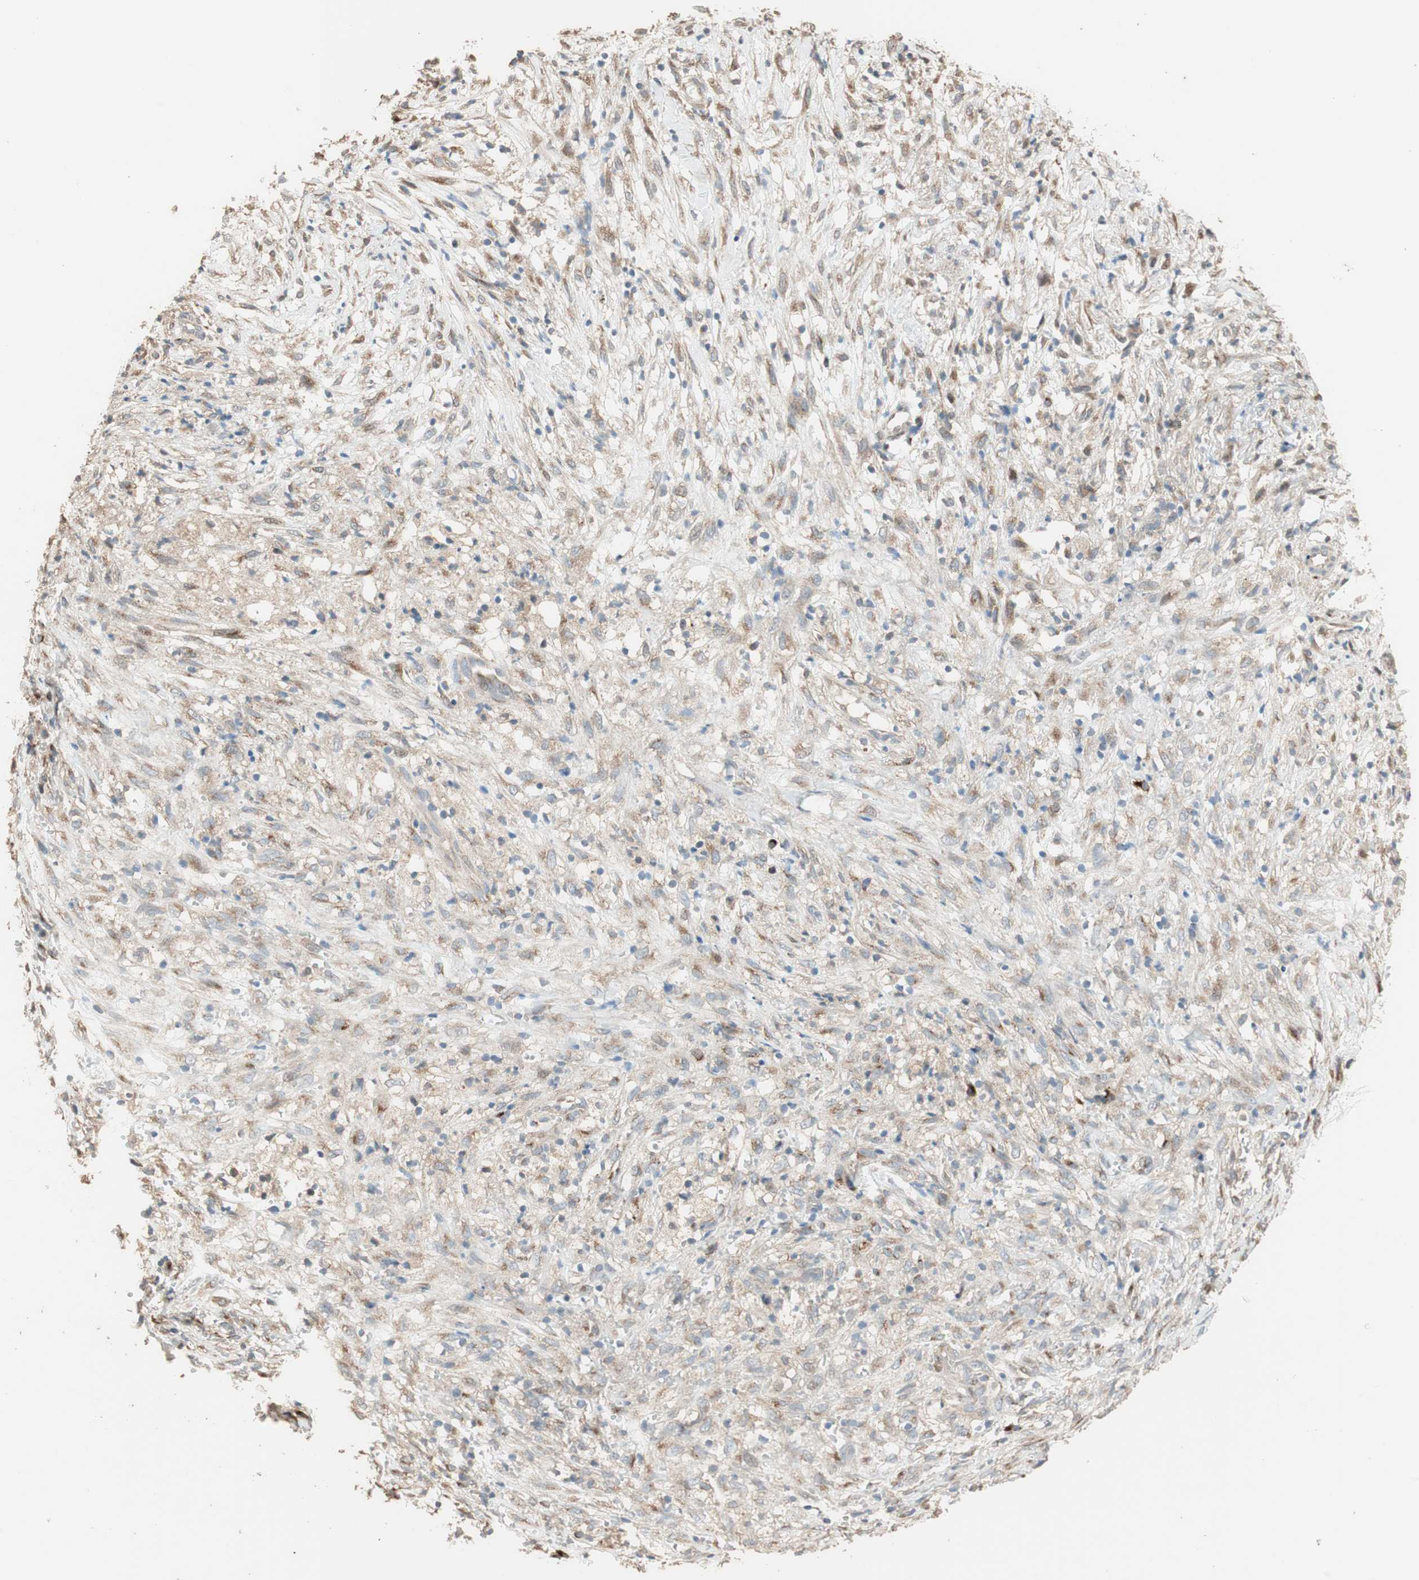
{"staining": {"intensity": "weak", "quantity": ">75%", "location": "cytoplasmic/membranous"}, "tissue": "ovarian cancer", "cell_type": "Tumor cells", "image_type": "cancer", "snomed": [{"axis": "morphology", "description": "Carcinoma, endometroid"}, {"axis": "topography", "description": "Ovary"}], "caption": "Immunohistochemical staining of ovarian endometroid carcinoma reveals low levels of weak cytoplasmic/membranous staining in about >75% of tumor cells.", "gene": "RARRES1", "patient": {"sex": "female", "age": 42}}